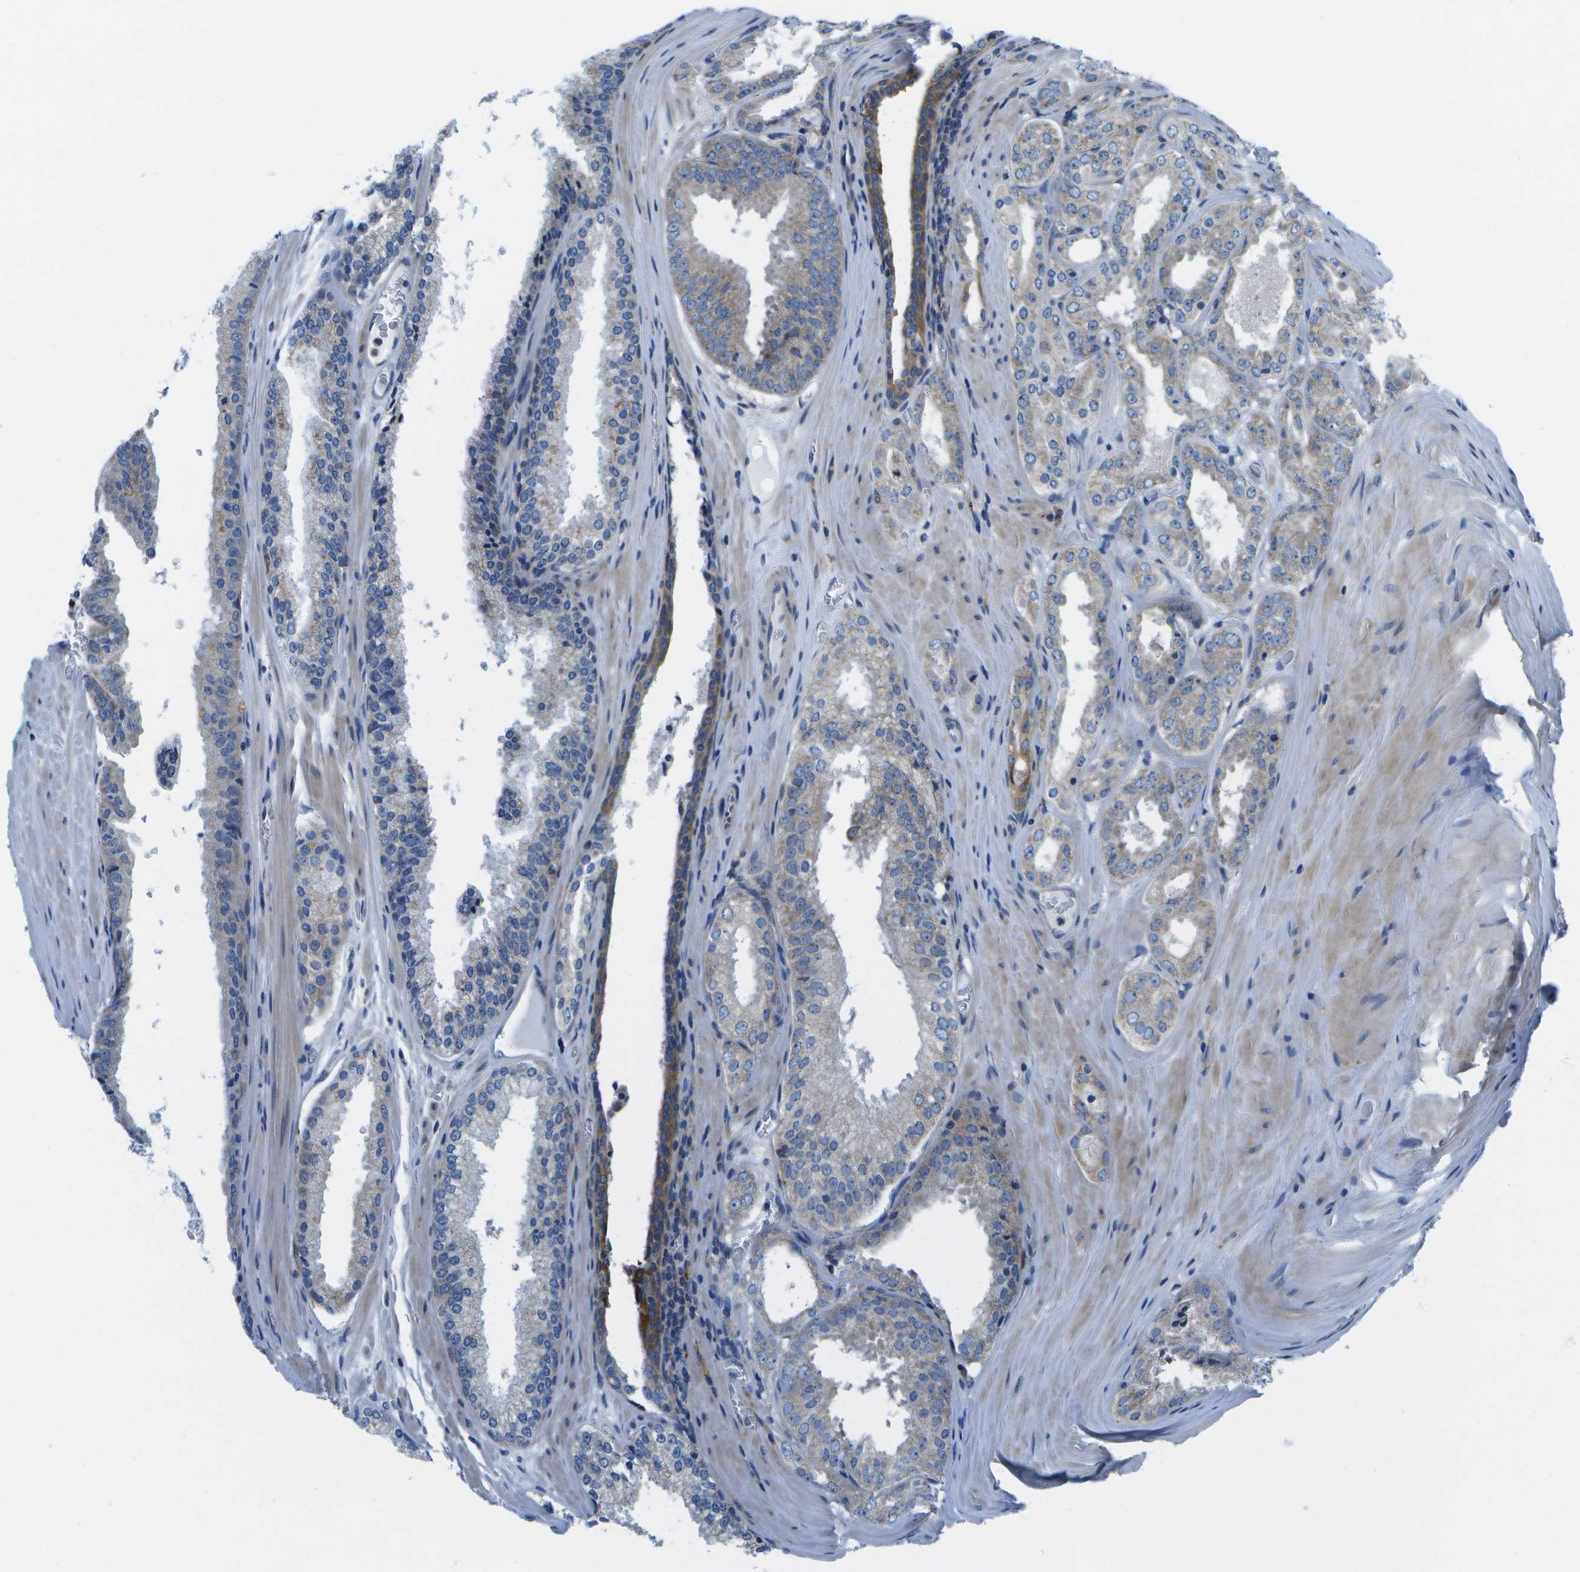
{"staining": {"intensity": "weak", "quantity": "<25%", "location": "cytoplasmic/membranous"}, "tissue": "prostate cancer", "cell_type": "Tumor cells", "image_type": "cancer", "snomed": [{"axis": "morphology", "description": "Adenocarcinoma, High grade"}, {"axis": "topography", "description": "Prostate"}], "caption": "A high-resolution photomicrograph shows immunohistochemistry (IHC) staining of prostate cancer (adenocarcinoma (high-grade)), which reveals no significant positivity in tumor cells.", "gene": "GDF5", "patient": {"sex": "male", "age": 65}}